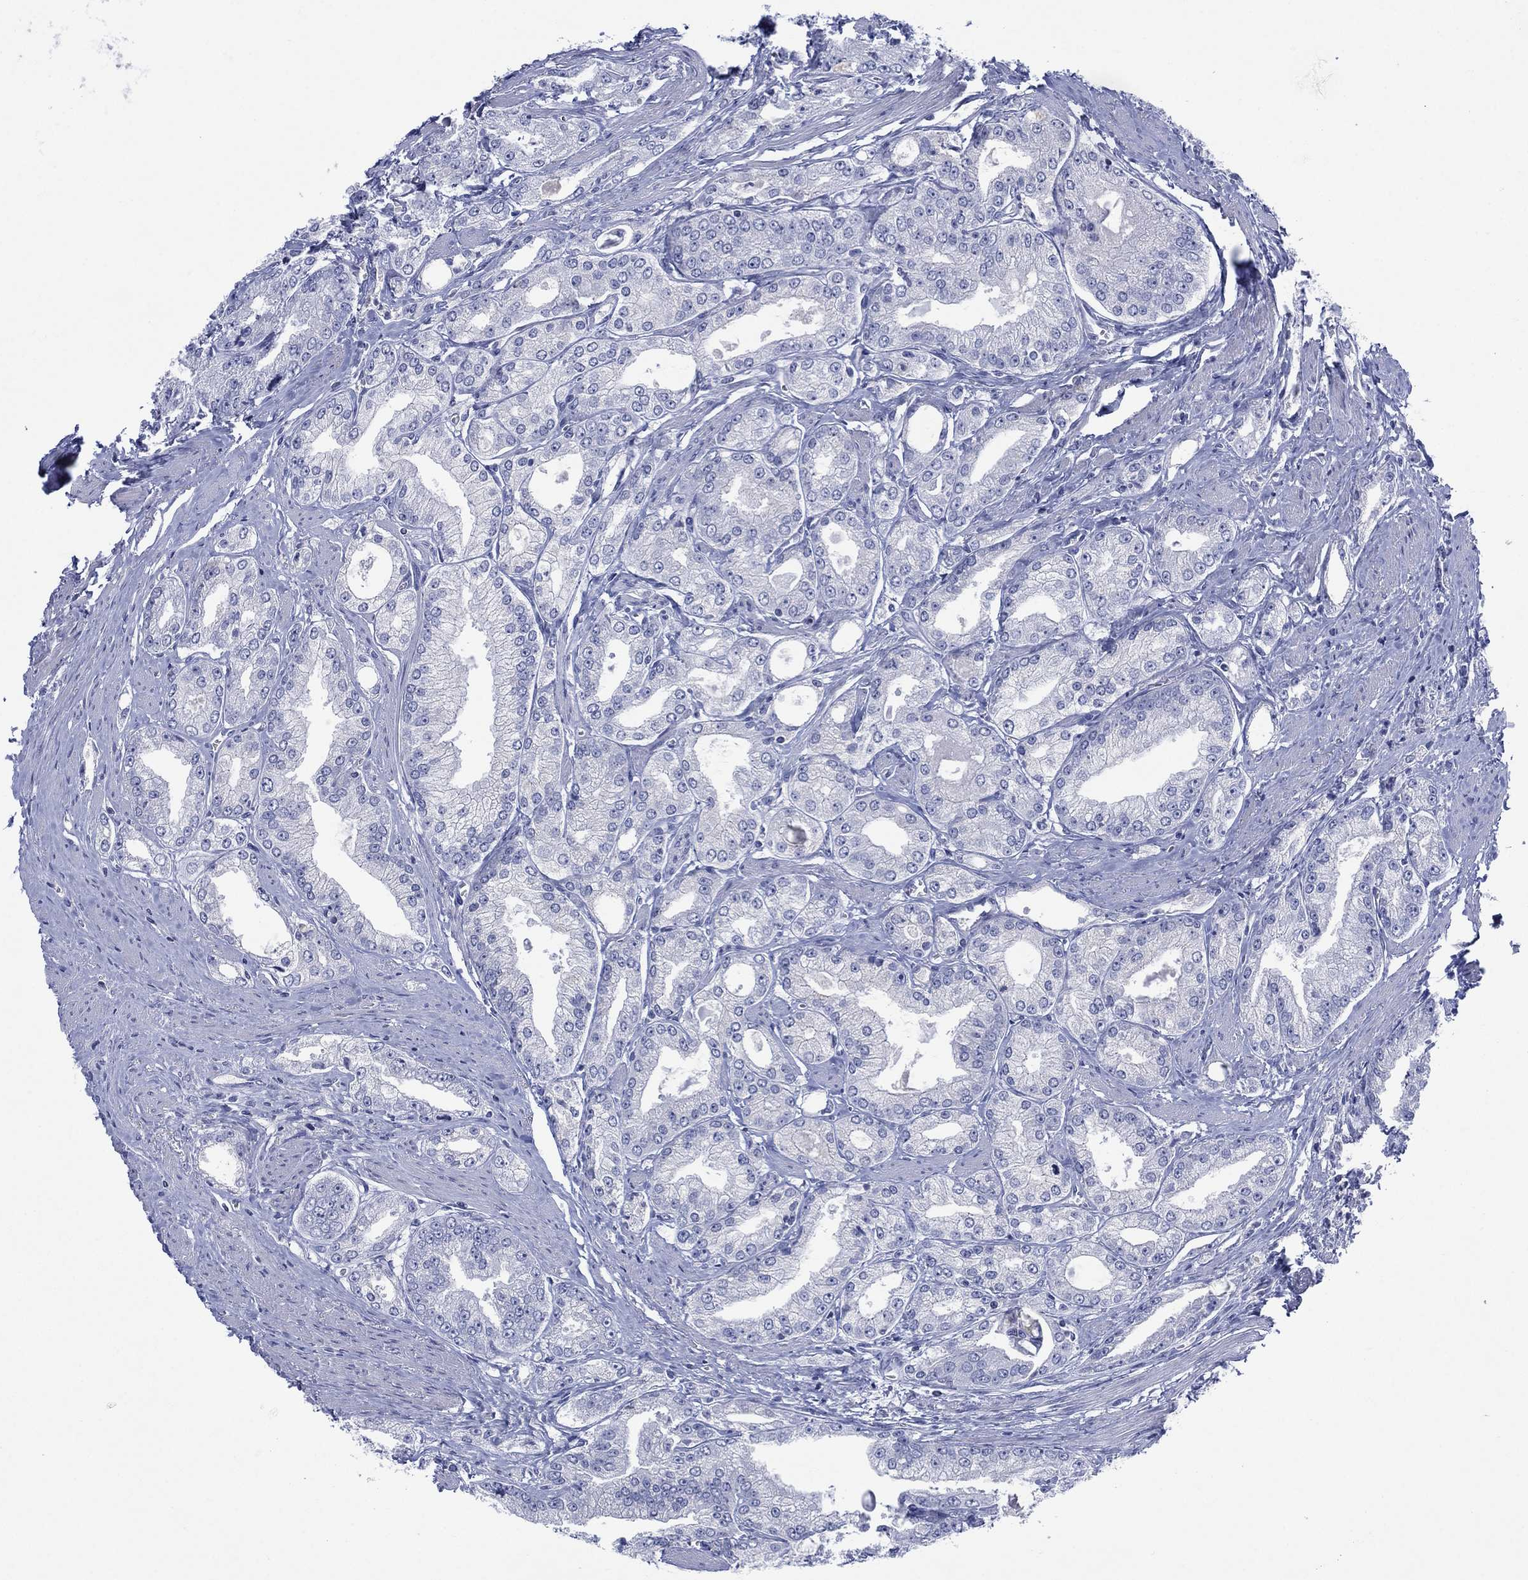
{"staining": {"intensity": "negative", "quantity": "none", "location": "none"}, "tissue": "prostate cancer", "cell_type": "Tumor cells", "image_type": "cancer", "snomed": [{"axis": "morphology", "description": "Adenocarcinoma, NOS"}, {"axis": "morphology", "description": "Adenocarcinoma, High grade"}, {"axis": "topography", "description": "Prostate"}], "caption": "DAB immunohistochemical staining of human prostate cancer reveals no significant expression in tumor cells. (DAB immunohistochemistry (IHC), high magnification).", "gene": "SEPTIN1", "patient": {"sex": "male", "age": 70}}